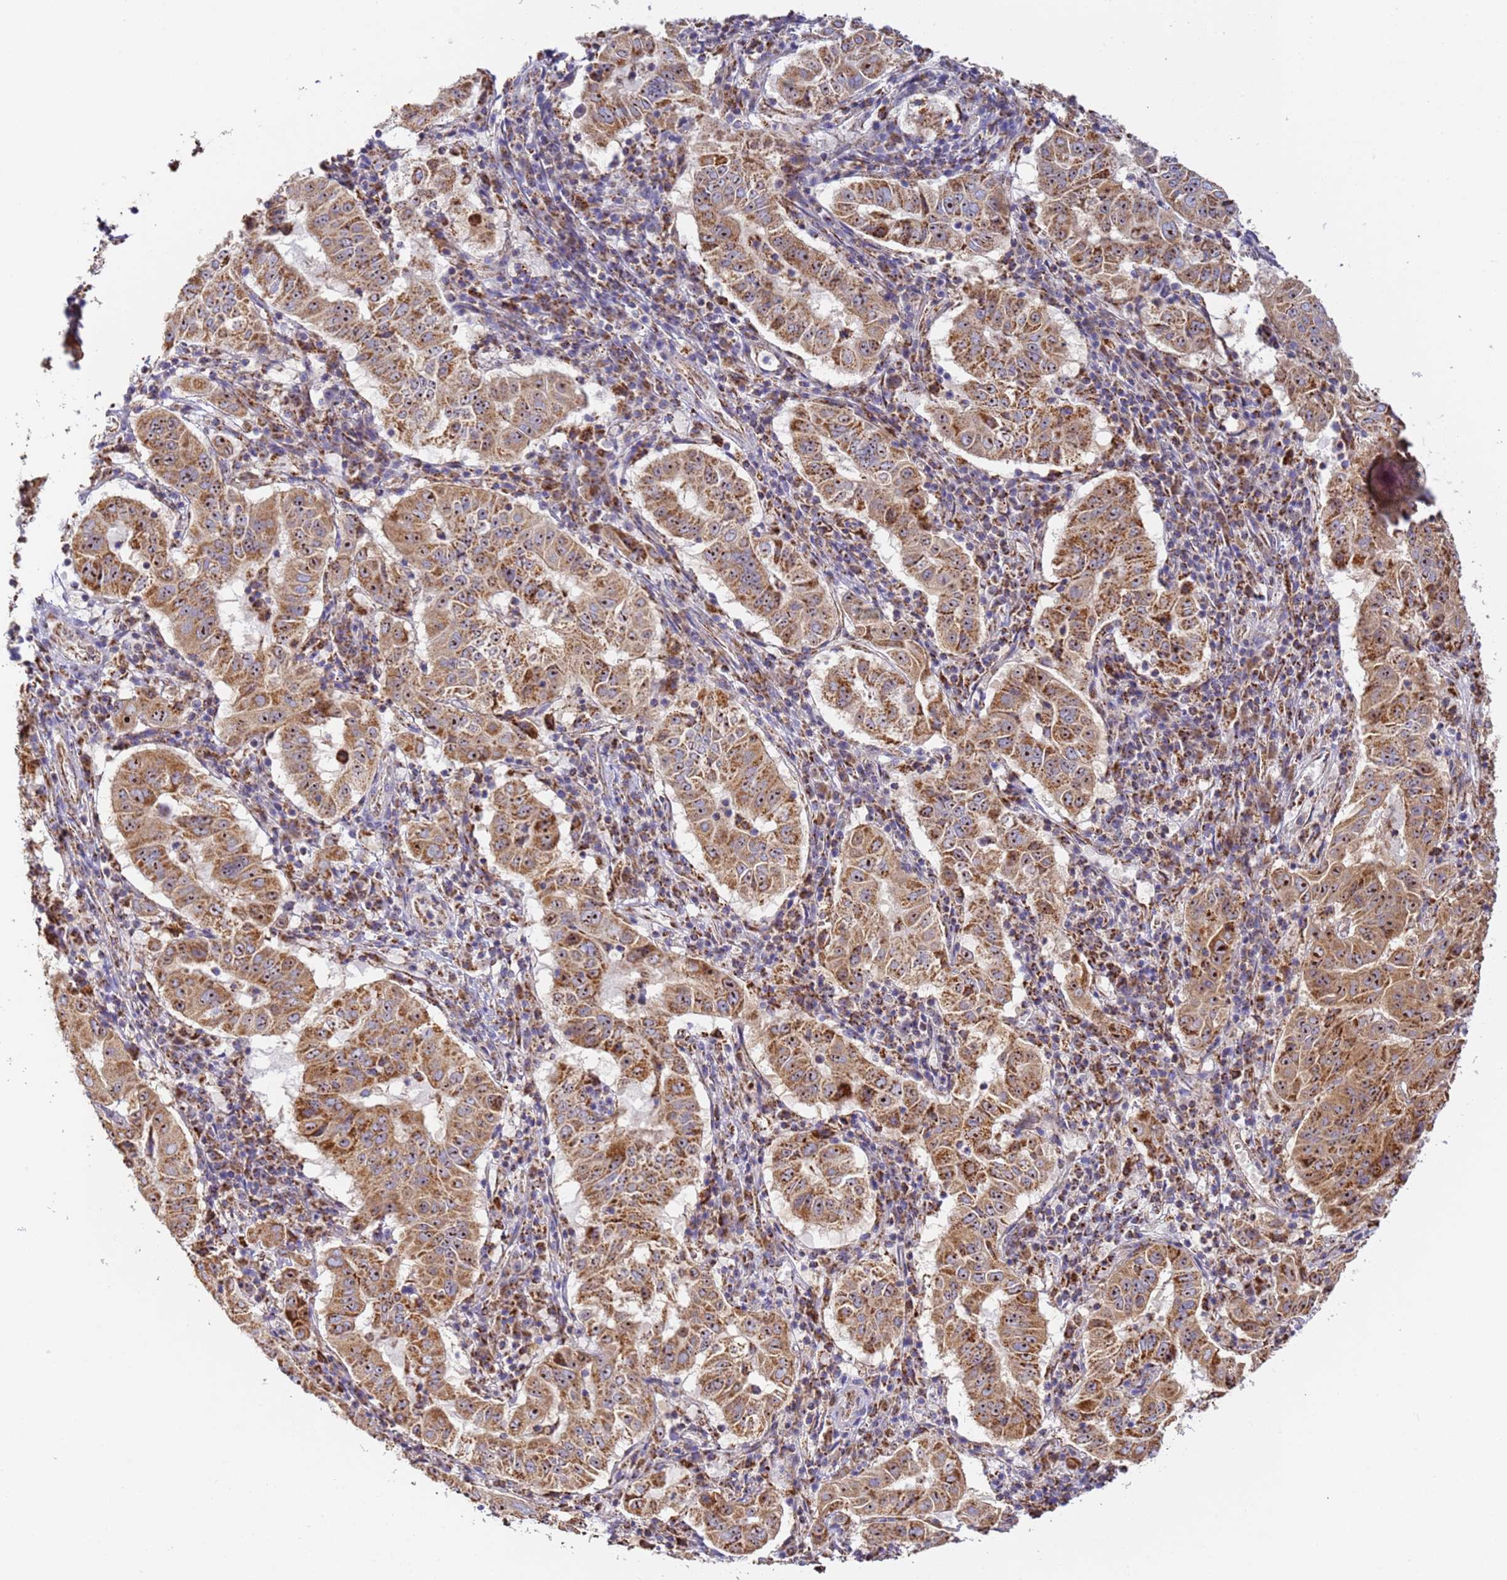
{"staining": {"intensity": "strong", "quantity": ">75%", "location": "cytoplasmic/membranous,nuclear"}, "tissue": "pancreatic cancer", "cell_type": "Tumor cells", "image_type": "cancer", "snomed": [{"axis": "morphology", "description": "Adenocarcinoma, NOS"}, {"axis": "topography", "description": "Pancreas"}], "caption": "A histopathology image of human pancreatic adenocarcinoma stained for a protein shows strong cytoplasmic/membranous and nuclear brown staining in tumor cells.", "gene": "FRG2C", "patient": {"sex": "male", "age": 63}}